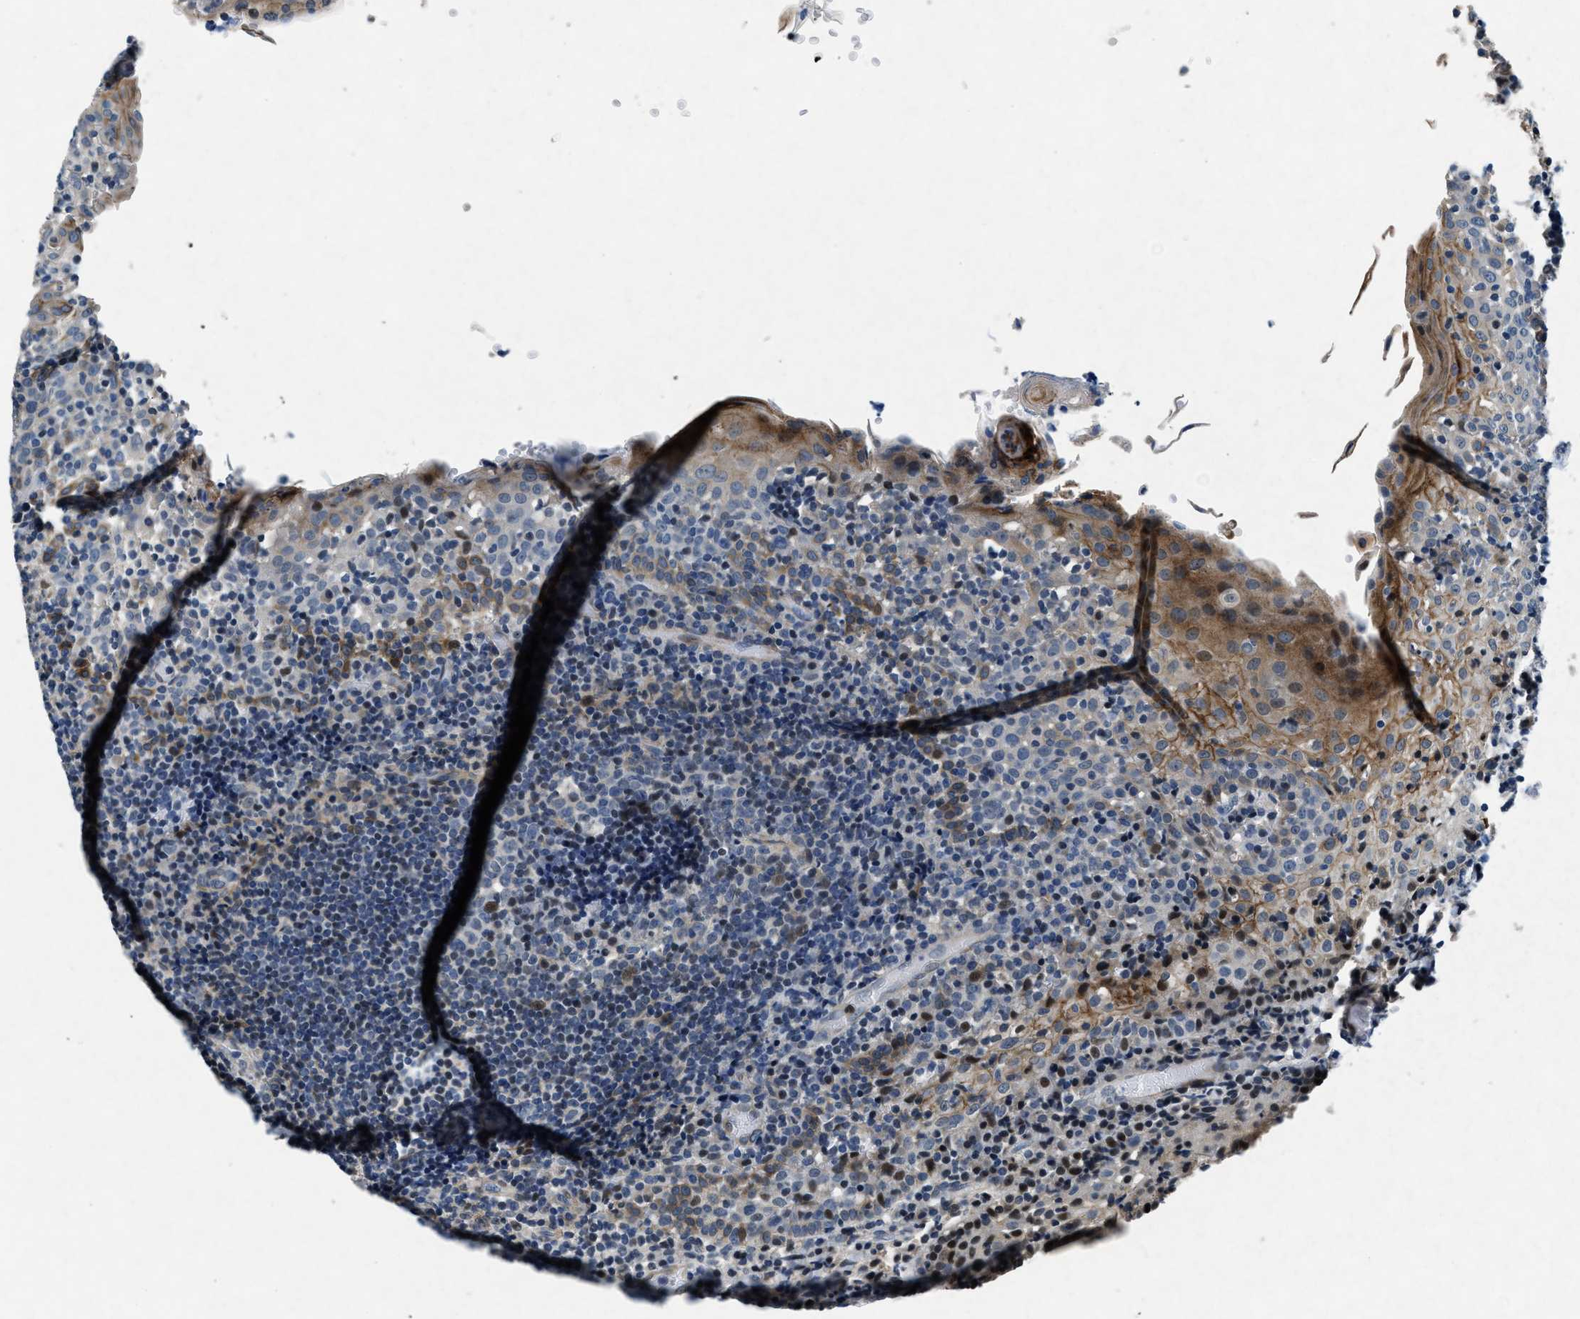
{"staining": {"intensity": "negative", "quantity": "none", "location": "none"}, "tissue": "tonsil", "cell_type": "Germinal center cells", "image_type": "normal", "snomed": [{"axis": "morphology", "description": "Normal tissue, NOS"}, {"axis": "topography", "description": "Tonsil"}], "caption": "IHC image of benign human tonsil stained for a protein (brown), which exhibits no positivity in germinal center cells. The staining was performed using DAB (3,3'-diaminobenzidine) to visualize the protein expression in brown, while the nuclei were stained in blue with hematoxylin (Magnification: 20x).", "gene": "PHLDA1", "patient": {"sex": "female", "age": 19}}